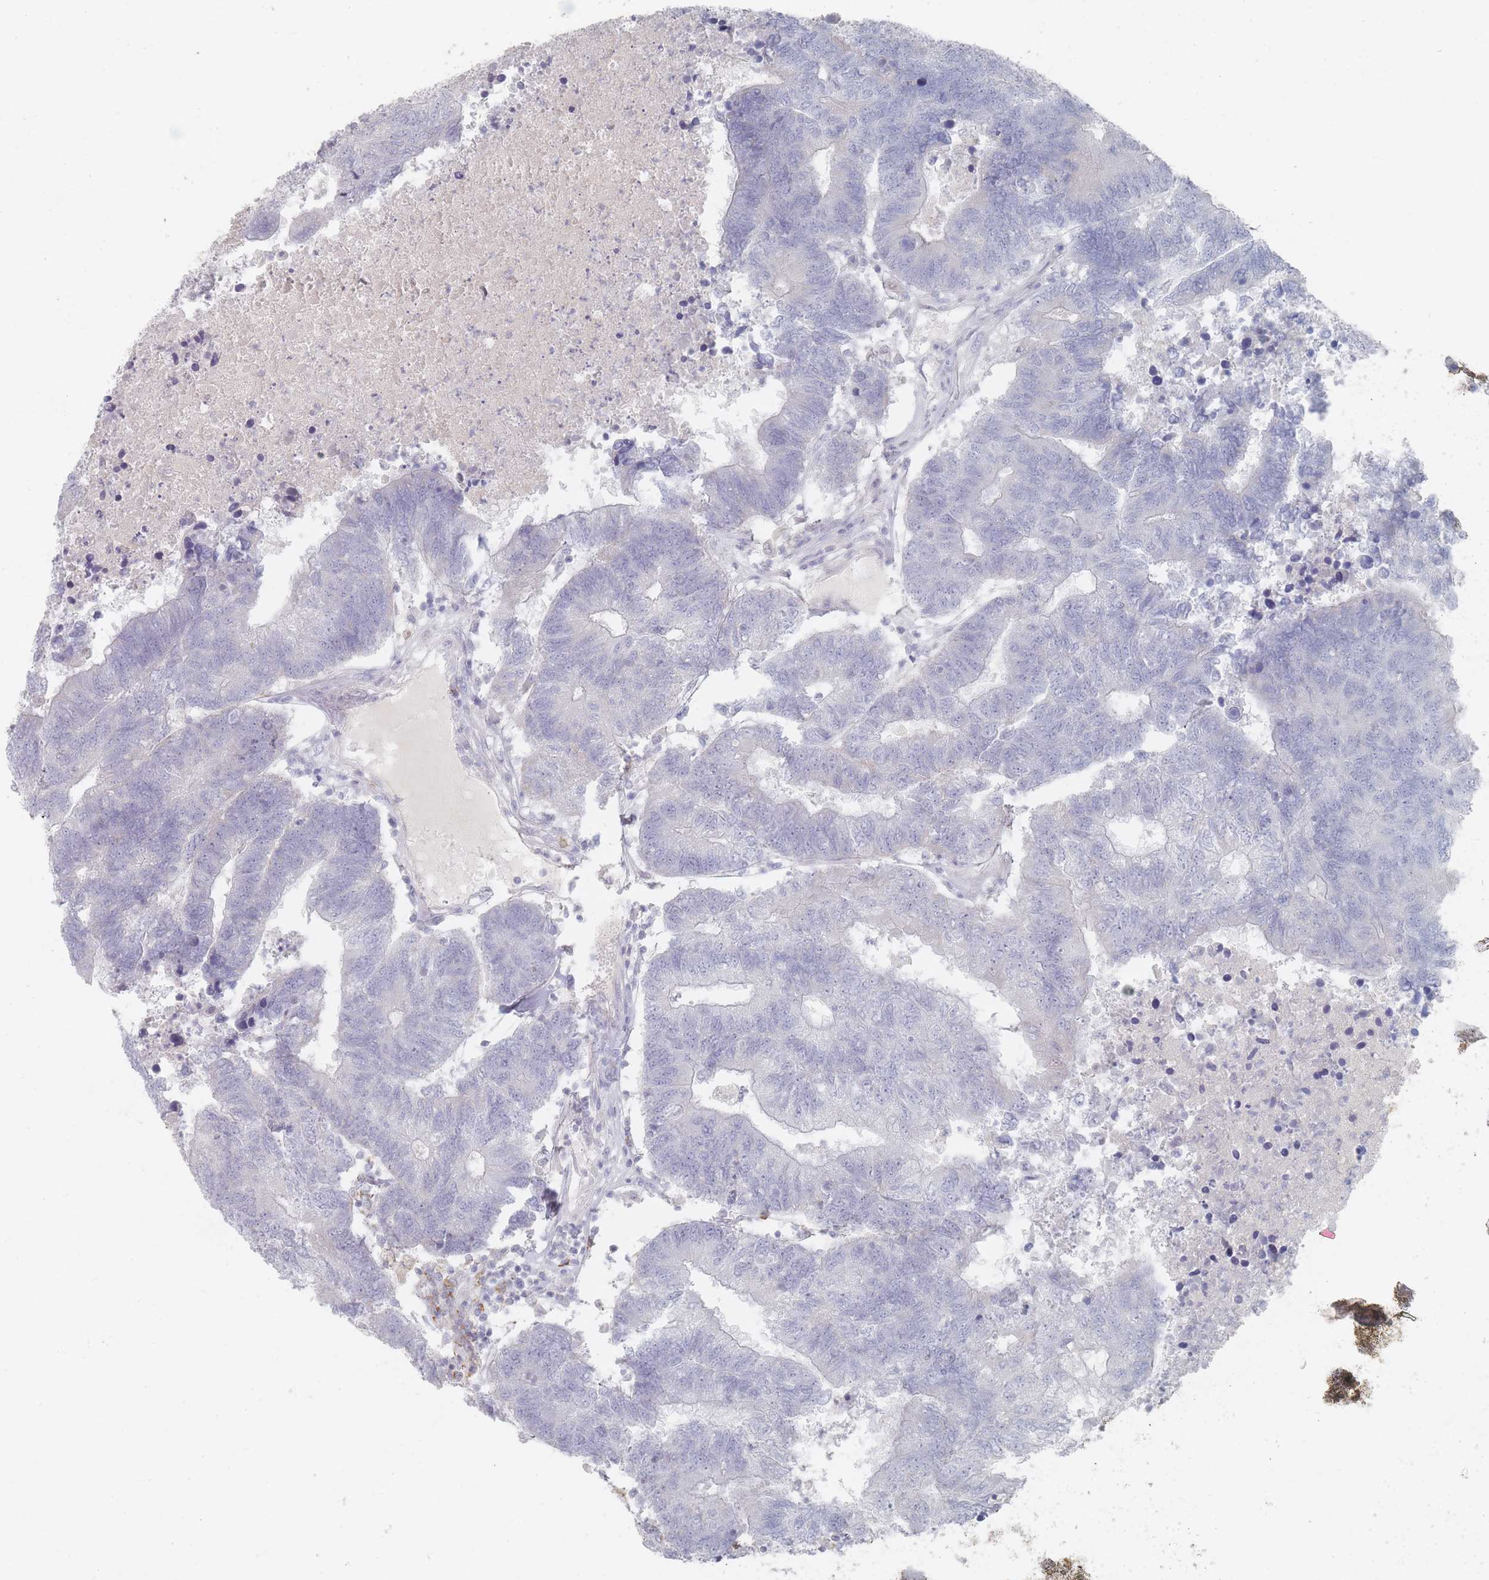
{"staining": {"intensity": "negative", "quantity": "none", "location": "none"}, "tissue": "colorectal cancer", "cell_type": "Tumor cells", "image_type": "cancer", "snomed": [{"axis": "morphology", "description": "Adenocarcinoma, NOS"}, {"axis": "topography", "description": "Colon"}], "caption": "This is an immunohistochemistry photomicrograph of colorectal cancer. There is no expression in tumor cells.", "gene": "CD37", "patient": {"sex": "female", "age": 48}}